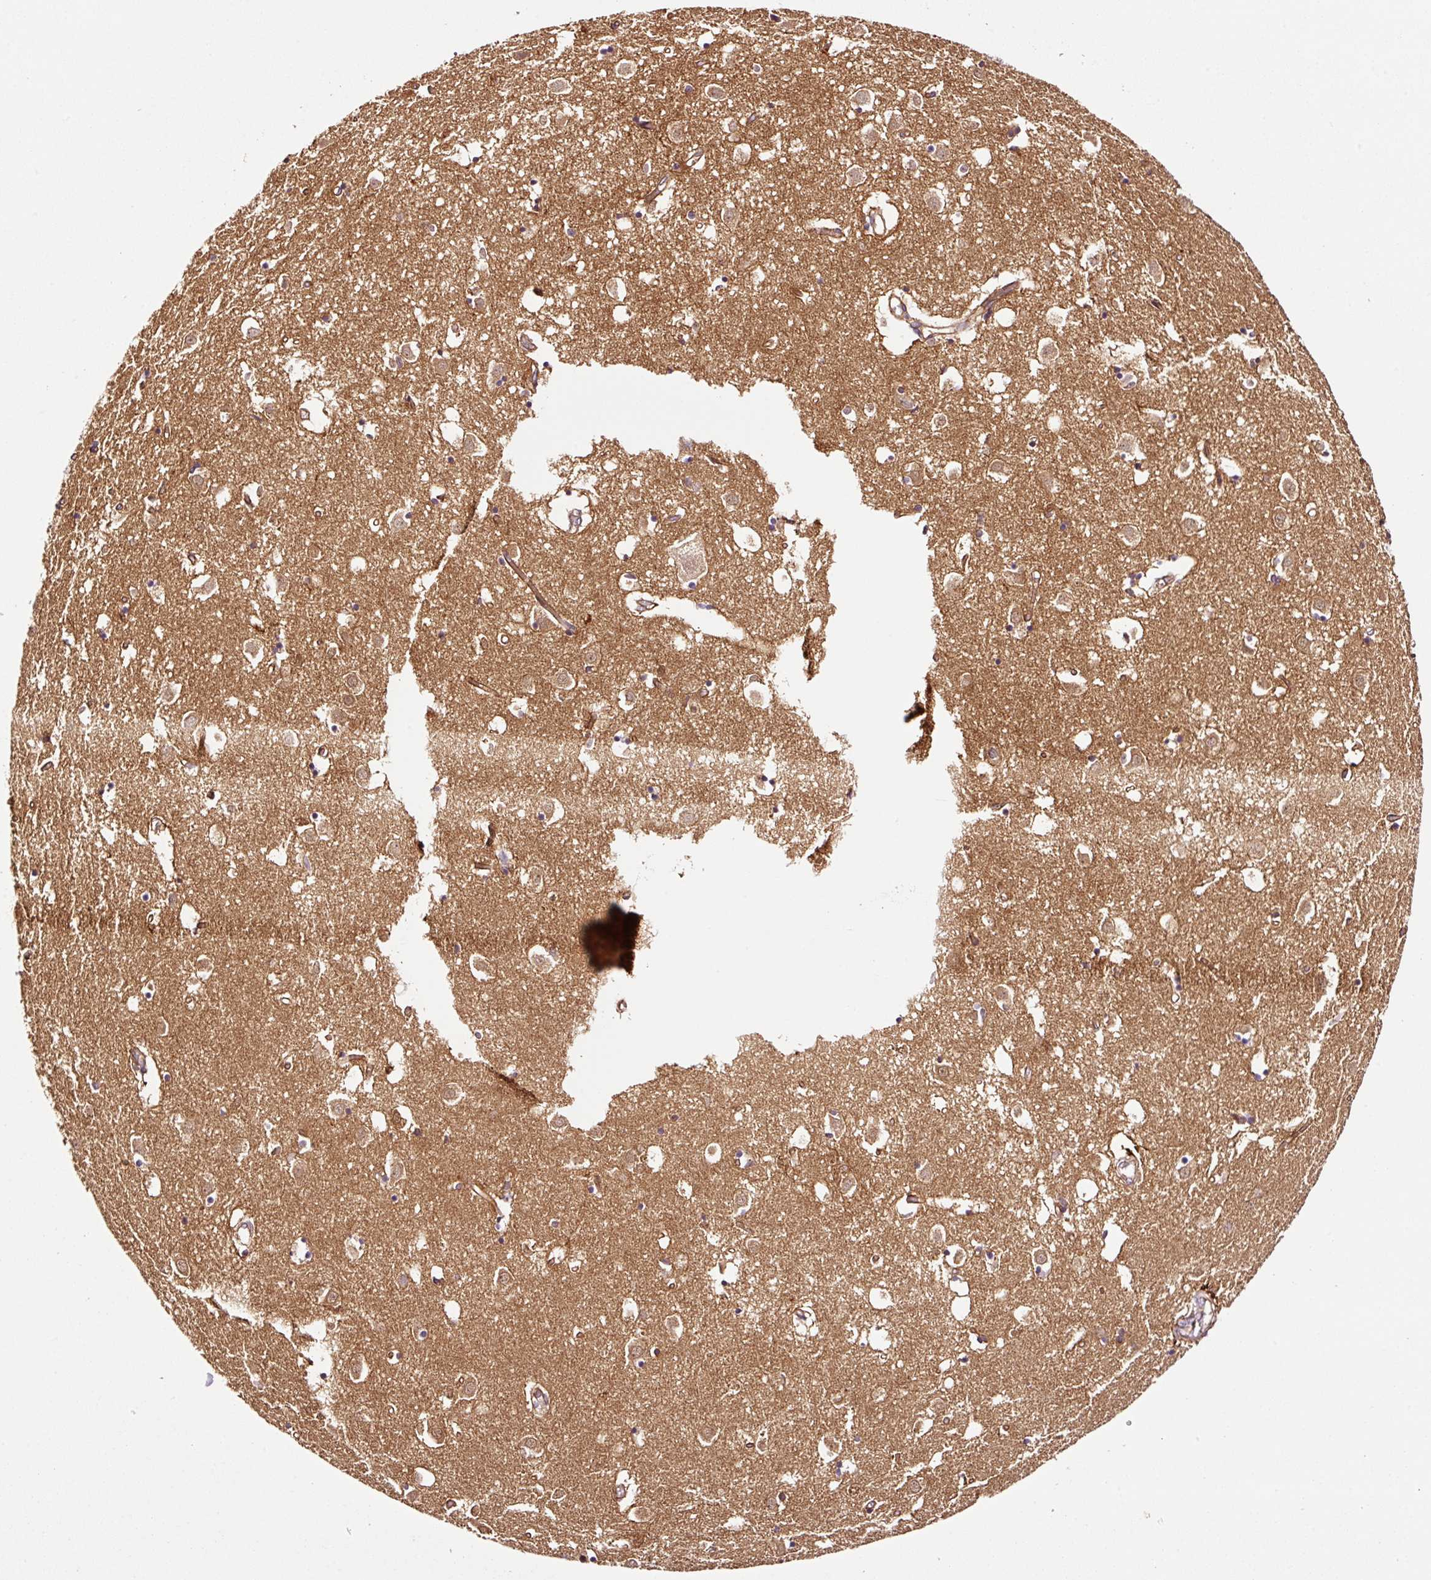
{"staining": {"intensity": "moderate", "quantity": "<25%", "location": "cytoplasmic/membranous"}, "tissue": "caudate", "cell_type": "Glial cells", "image_type": "normal", "snomed": [{"axis": "morphology", "description": "Normal tissue, NOS"}, {"axis": "topography", "description": "Lateral ventricle wall"}], "caption": "Immunohistochemistry (DAB) staining of benign caudate displays moderate cytoplasmic/membranous protein staining in about <25% of glial cells.", "gene": "METAP1", "patient": {"sex": "male", "age": 70}}